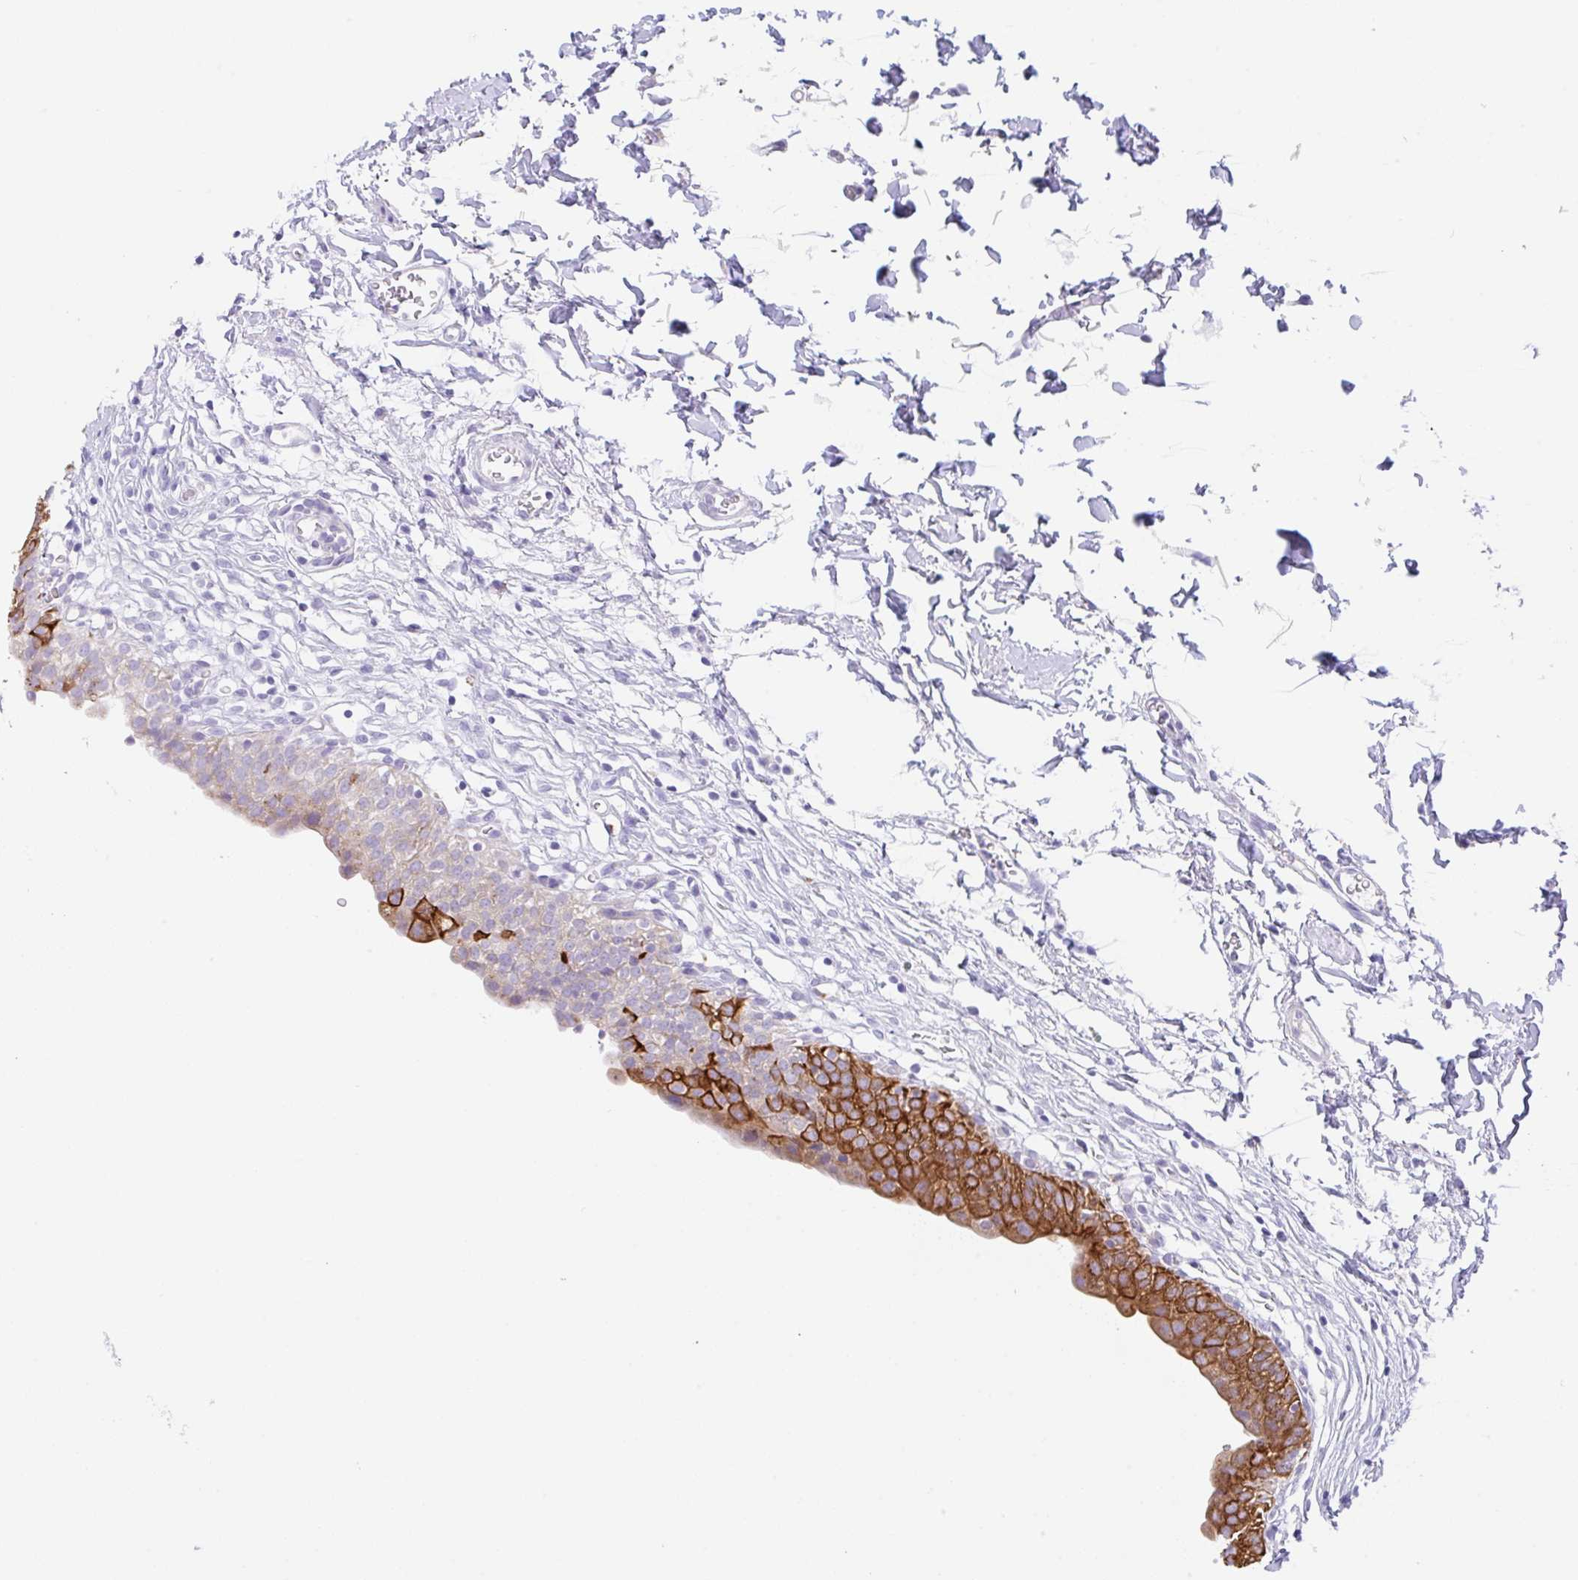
{"staining": {"intensity": "strong", "quantity": "25%-75%", "location": "cytoplasmic/membranous"}, "tissue": "urinary bladder", "cell_type": "Urothelial cells", "image_type": "normal", "snomed": [{"axis": "morphology", "description": "Normal tissue, NOS"}, {"axis": "topography", "description": "Urinary bladder"}, {"axis": "topography", "description": "Peripheral nerve tissue"}], "caption": "Urinary bladder stained for a protein shows strong cytoplasmic/membranous positivity in urothelial cells.", "gene": "TRAF4", "patient": {"sex": "male", "age": 55}}